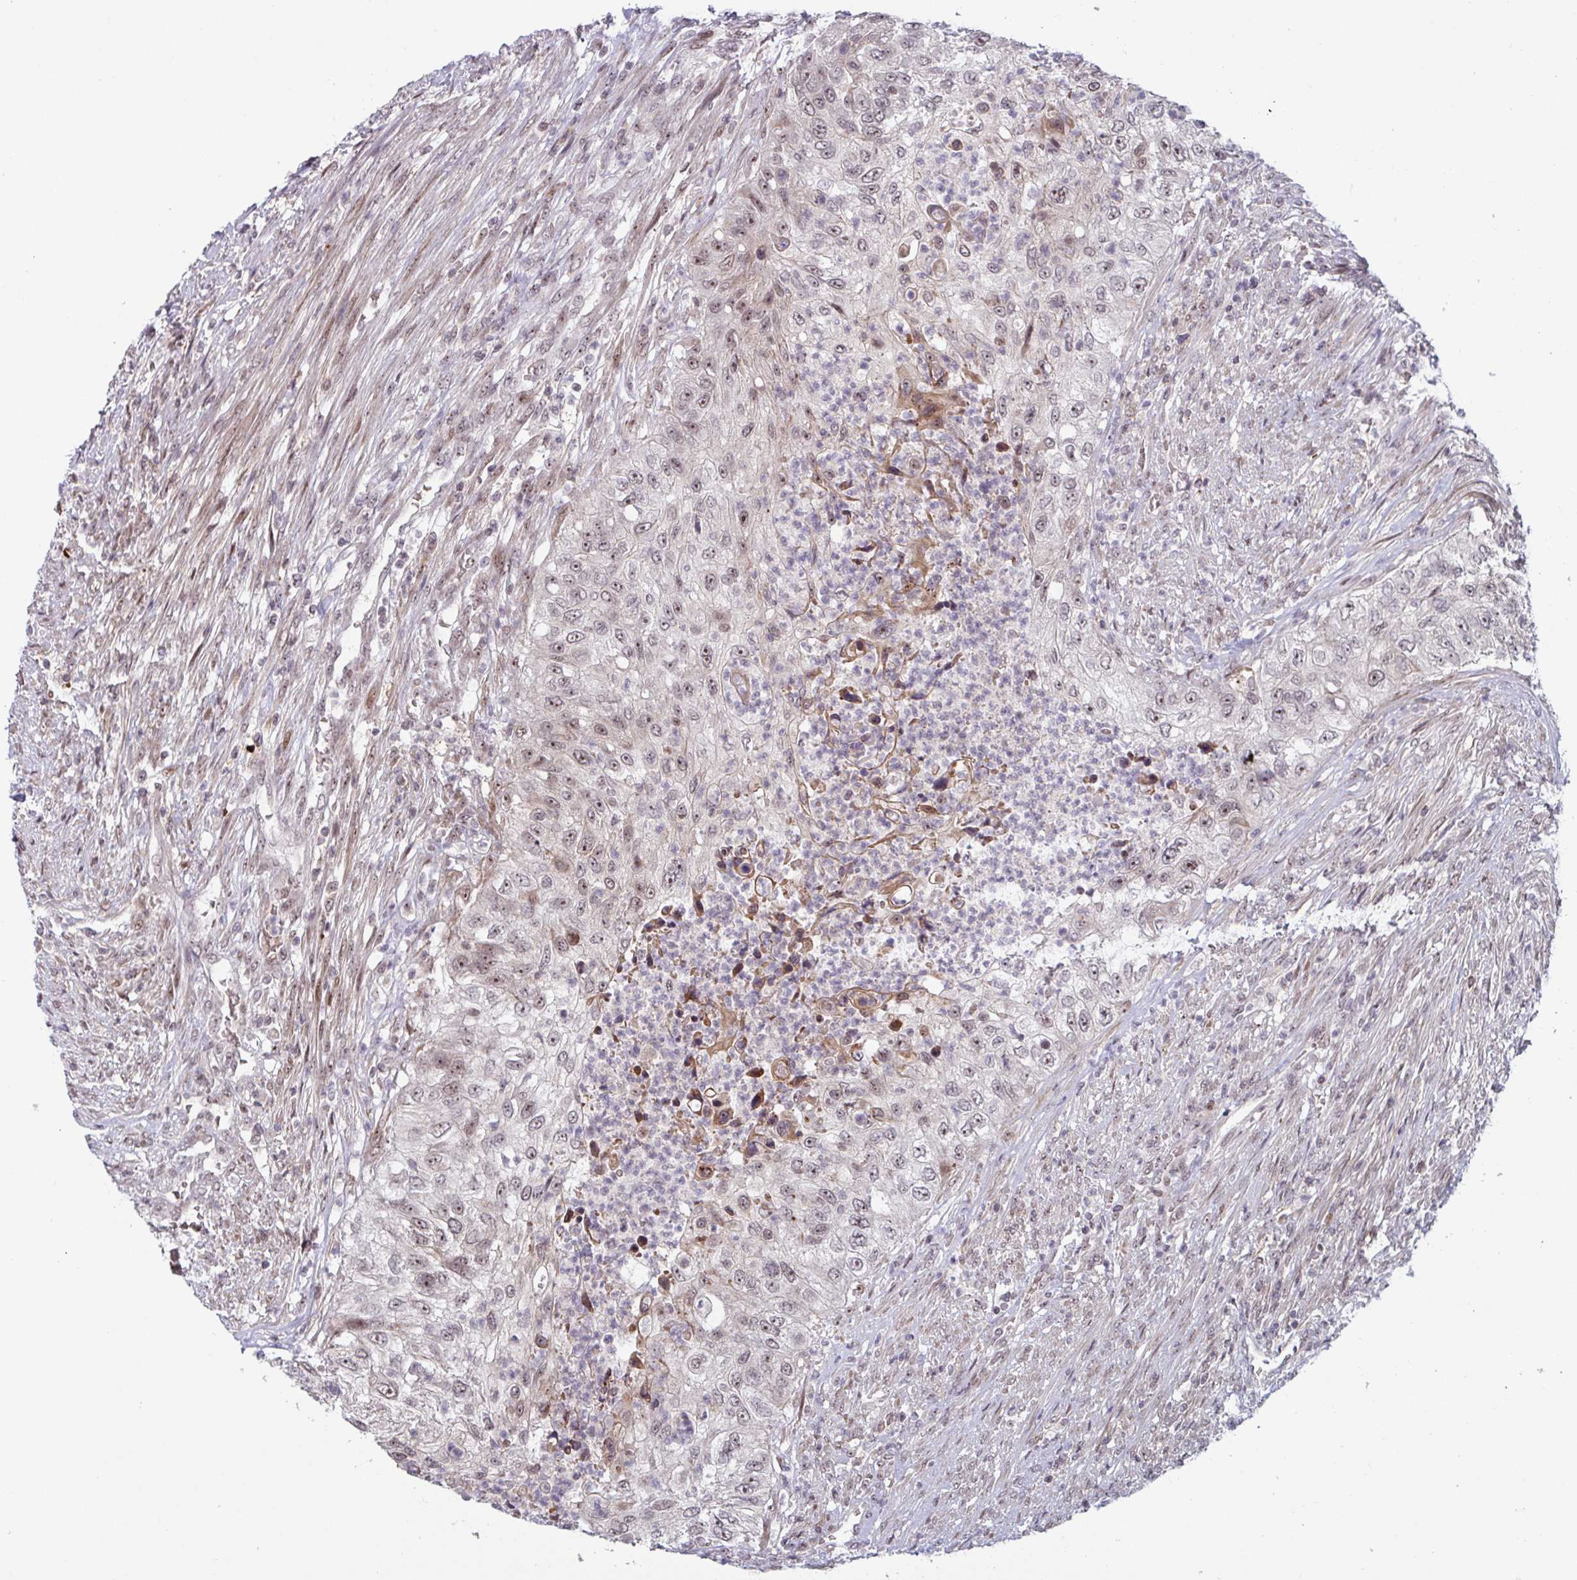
{"staining": {"intensity": "moderate", "quantity": "25%-75%", "location": "nuclear"}, "tissue": "urothelial cancer", "cell_type": "Tumor cells", "image_type": "cancer", "snomed": [{"axis": "morphology", "description": "Urothelial carcinoma, High grade"}, {"axis": "topography", "description": "Urinary bladder"}], "caption": "Urothelial carcinoma (high-grade) stained with a protein marker exhibits moderate staining in tumor cells.", "gene": "NLRP13", "patient": {"sex": "female", "age": 60}}